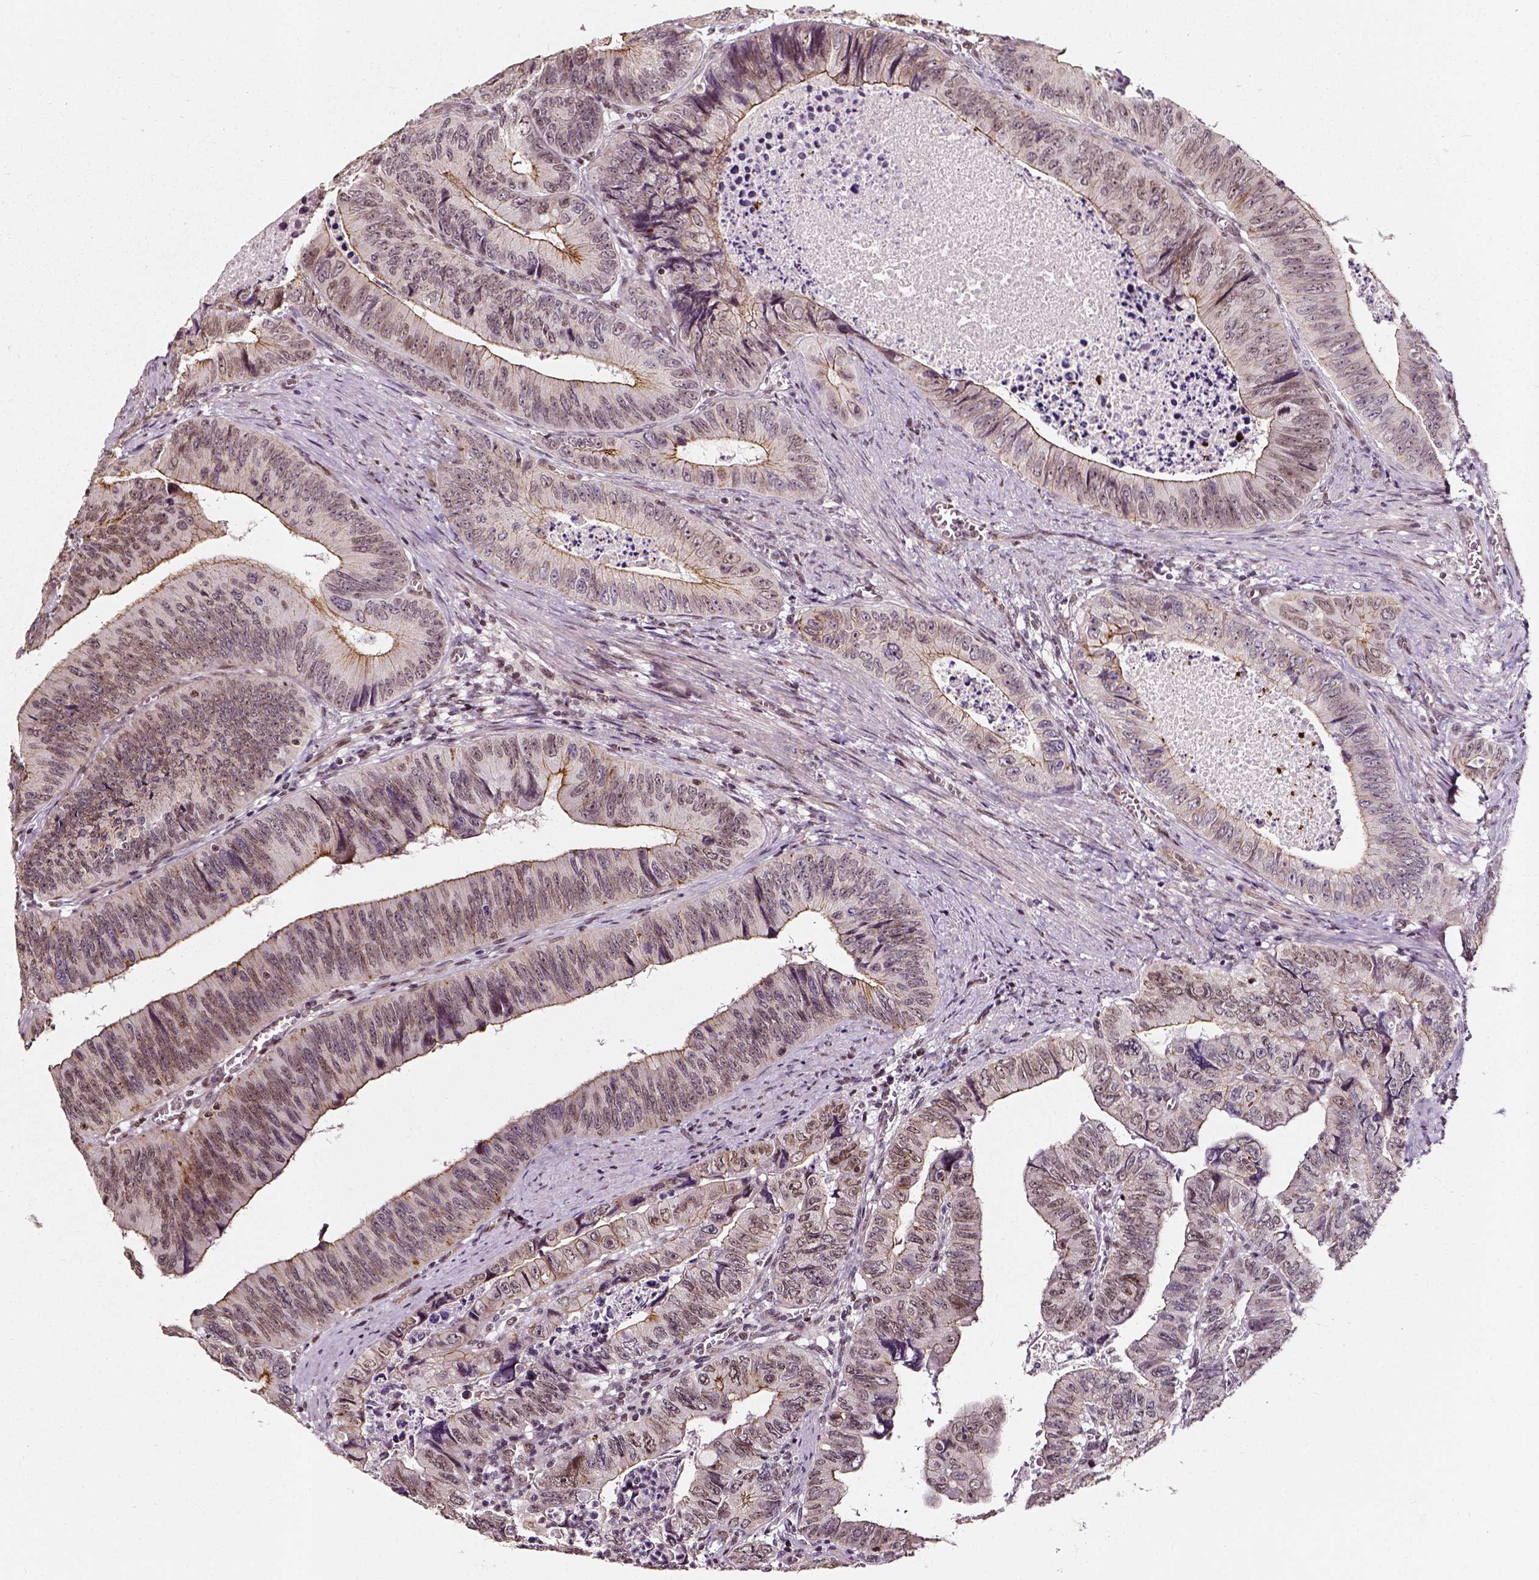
{"staining": {"intensity": "weak", "quantity": "25%-75%", "location": "nuclear"}, "tissue": "colorectal cancer", "cell_type": "Tumor cells", "image_type": "cancer", "snomed": [{"axis": "morphology", "description": "Adenocarcinoma, NOS"}, {"axis": "topography", "description": "Colon"}], "caption": "The immunohistochemical stain labels weak nuclear staining in tumor cells of colorectal adenocarcinoma tissue.", "gene": "NACC1", "patient": {"sex": "female", "age": 84}}